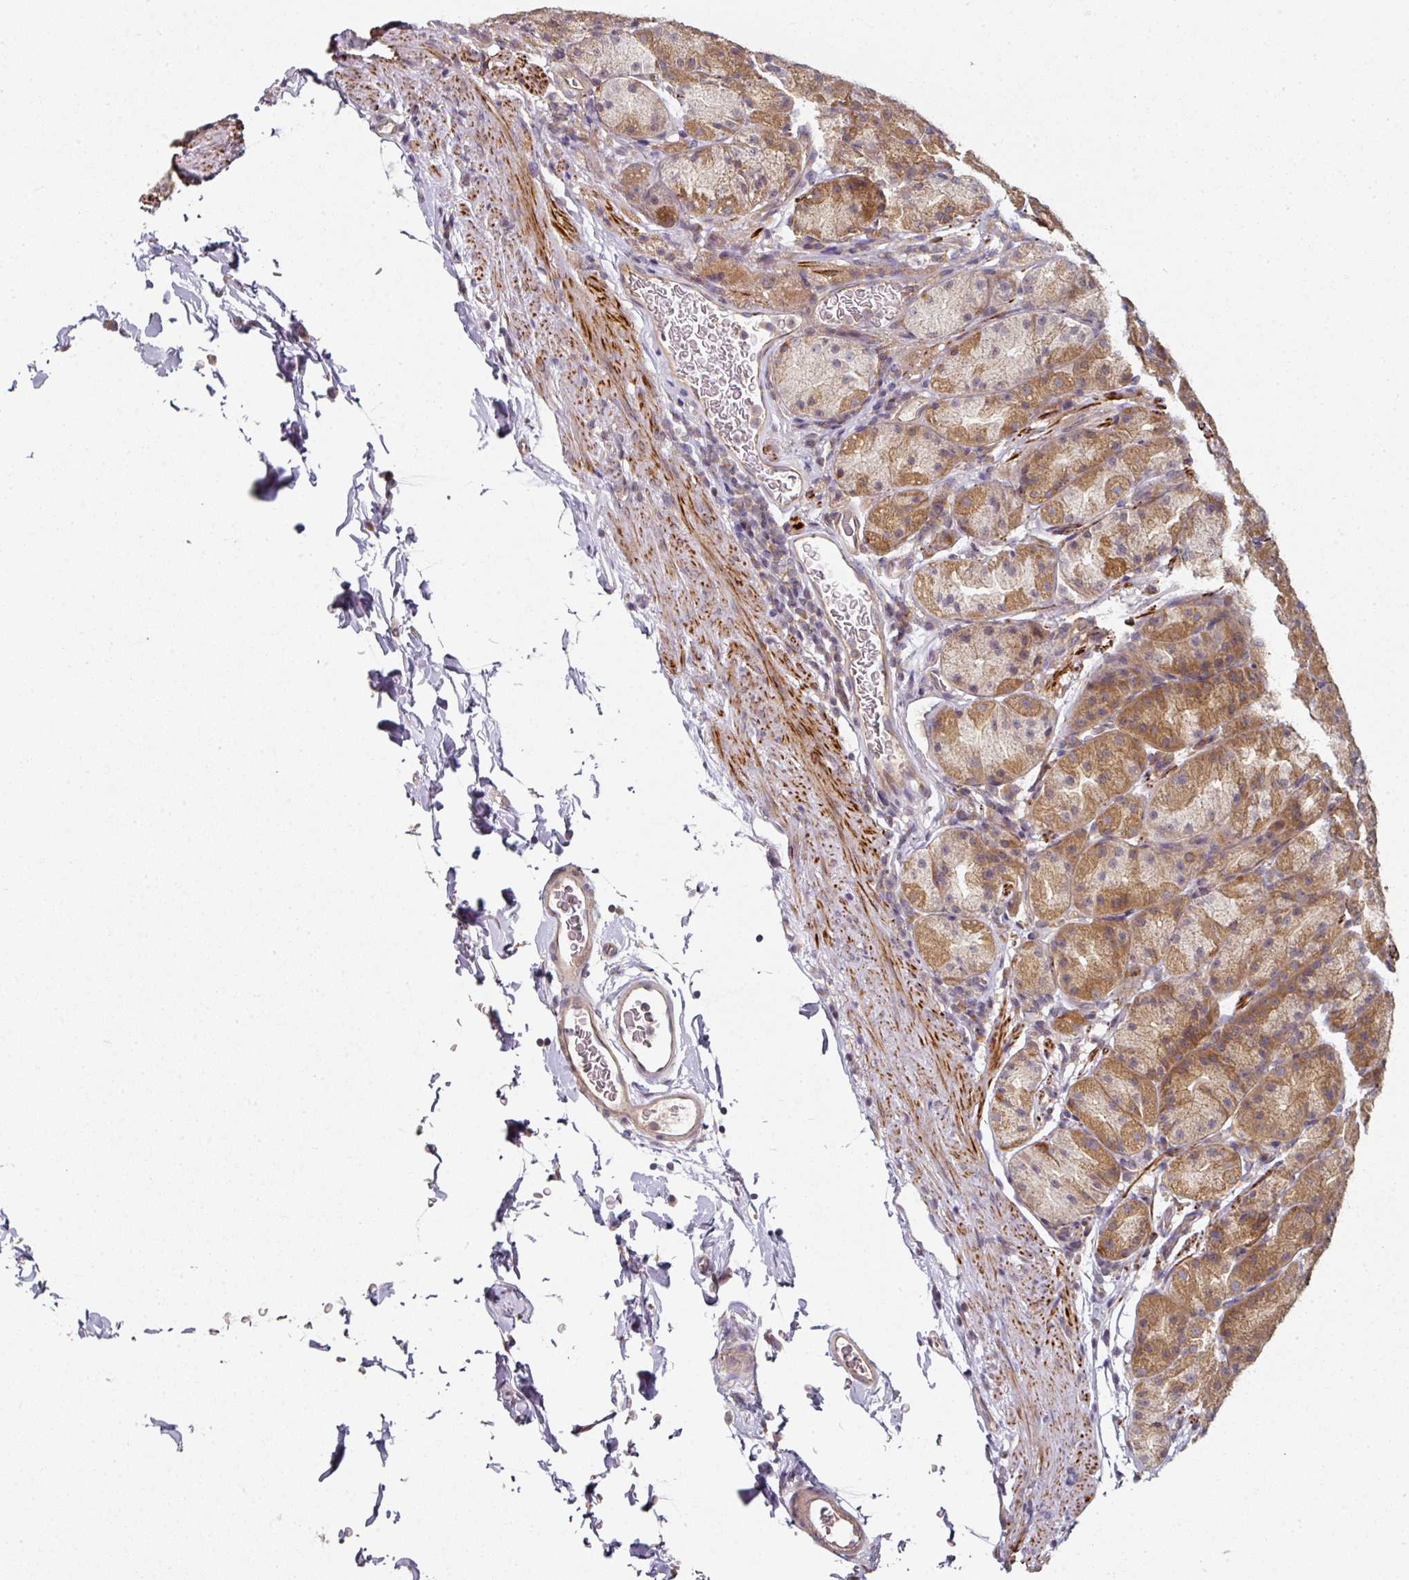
{"staining": {"intensity": "moderate", "quantity": "25%-75%", "location": "cytoplasmic/membranous"}, "tissue": "stomach", "cell_type": "Glandular cells", "image_type": "normal", "snomed": [{"axis": "morphology", "description": "Normal tissue, NOS"}, {"axis": "topography", "description": "Stomach, upper"}, {"axis": "topography", "description": "Stomach"}], "caption": "Moderate cytoplasmic/membranous positivity is seen in about 25%-75% of glandular cells in unremarkable stomach. Using DAB (brown) and hematoxylin (blue) stains, captured at high magnification using brightfield microscopy.", "gene": "MAP2K2", "patient": {"sex": "male", "age": 68}}